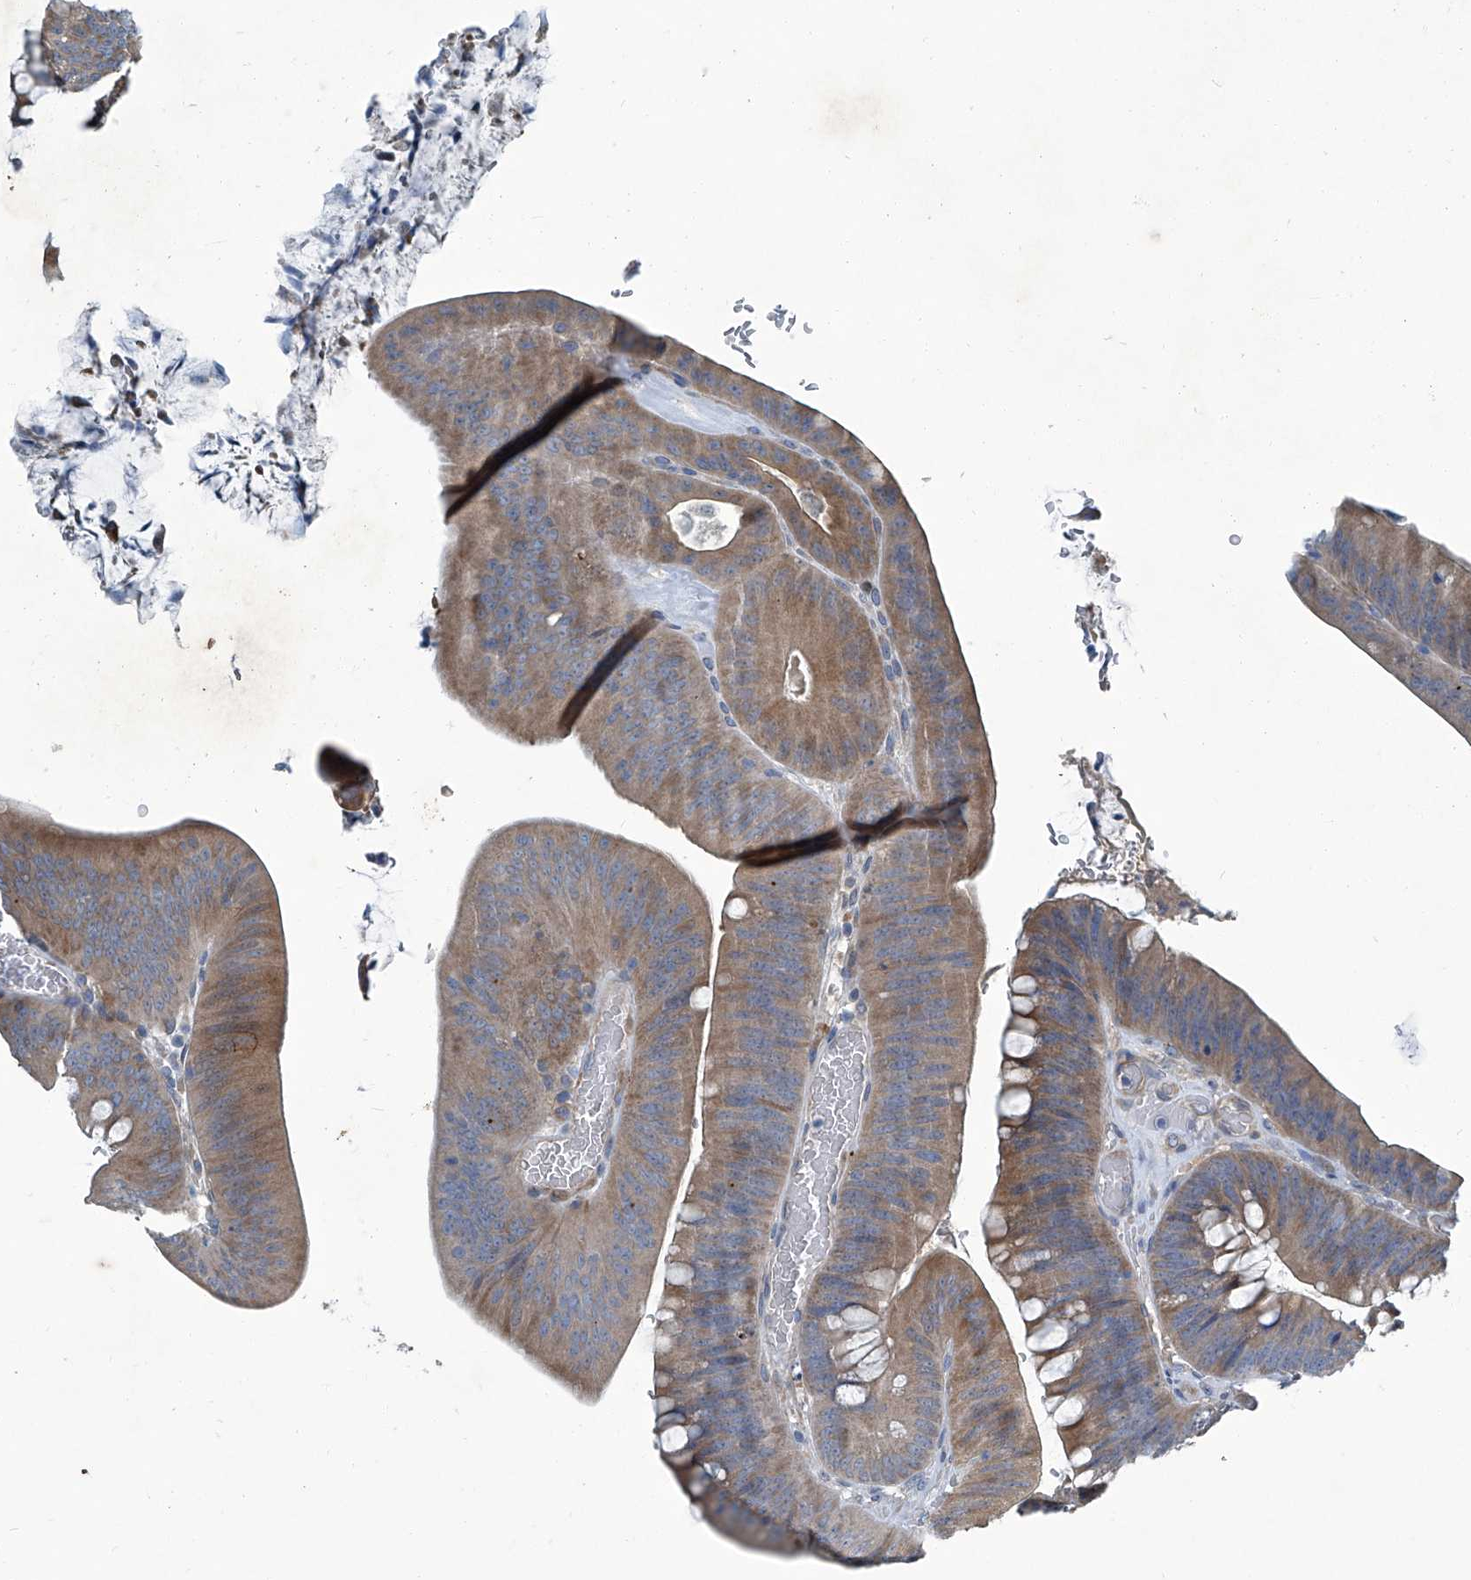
{"staining": {"intensity": "moderate", "quantity": "<25%", "location": "cytoplasmic/membranous"}, "tissue": "colorectal cancer", "cell_type": "Tumor cells", "image_type": "cancer", "snomed": [{"axis": "morphology", "description": "Normal tissue, NOS"}, {"axis": "topography", "description": "Colon"}], "caption": "This is an image of immunohistochemistry (IHC) staining of colorectal cancer, which shows moderate expression in the cytoplasmic/membranous of tumor cells.", "gene": "SLC26A11", "patient": {"sex": "female", "age": 82}}